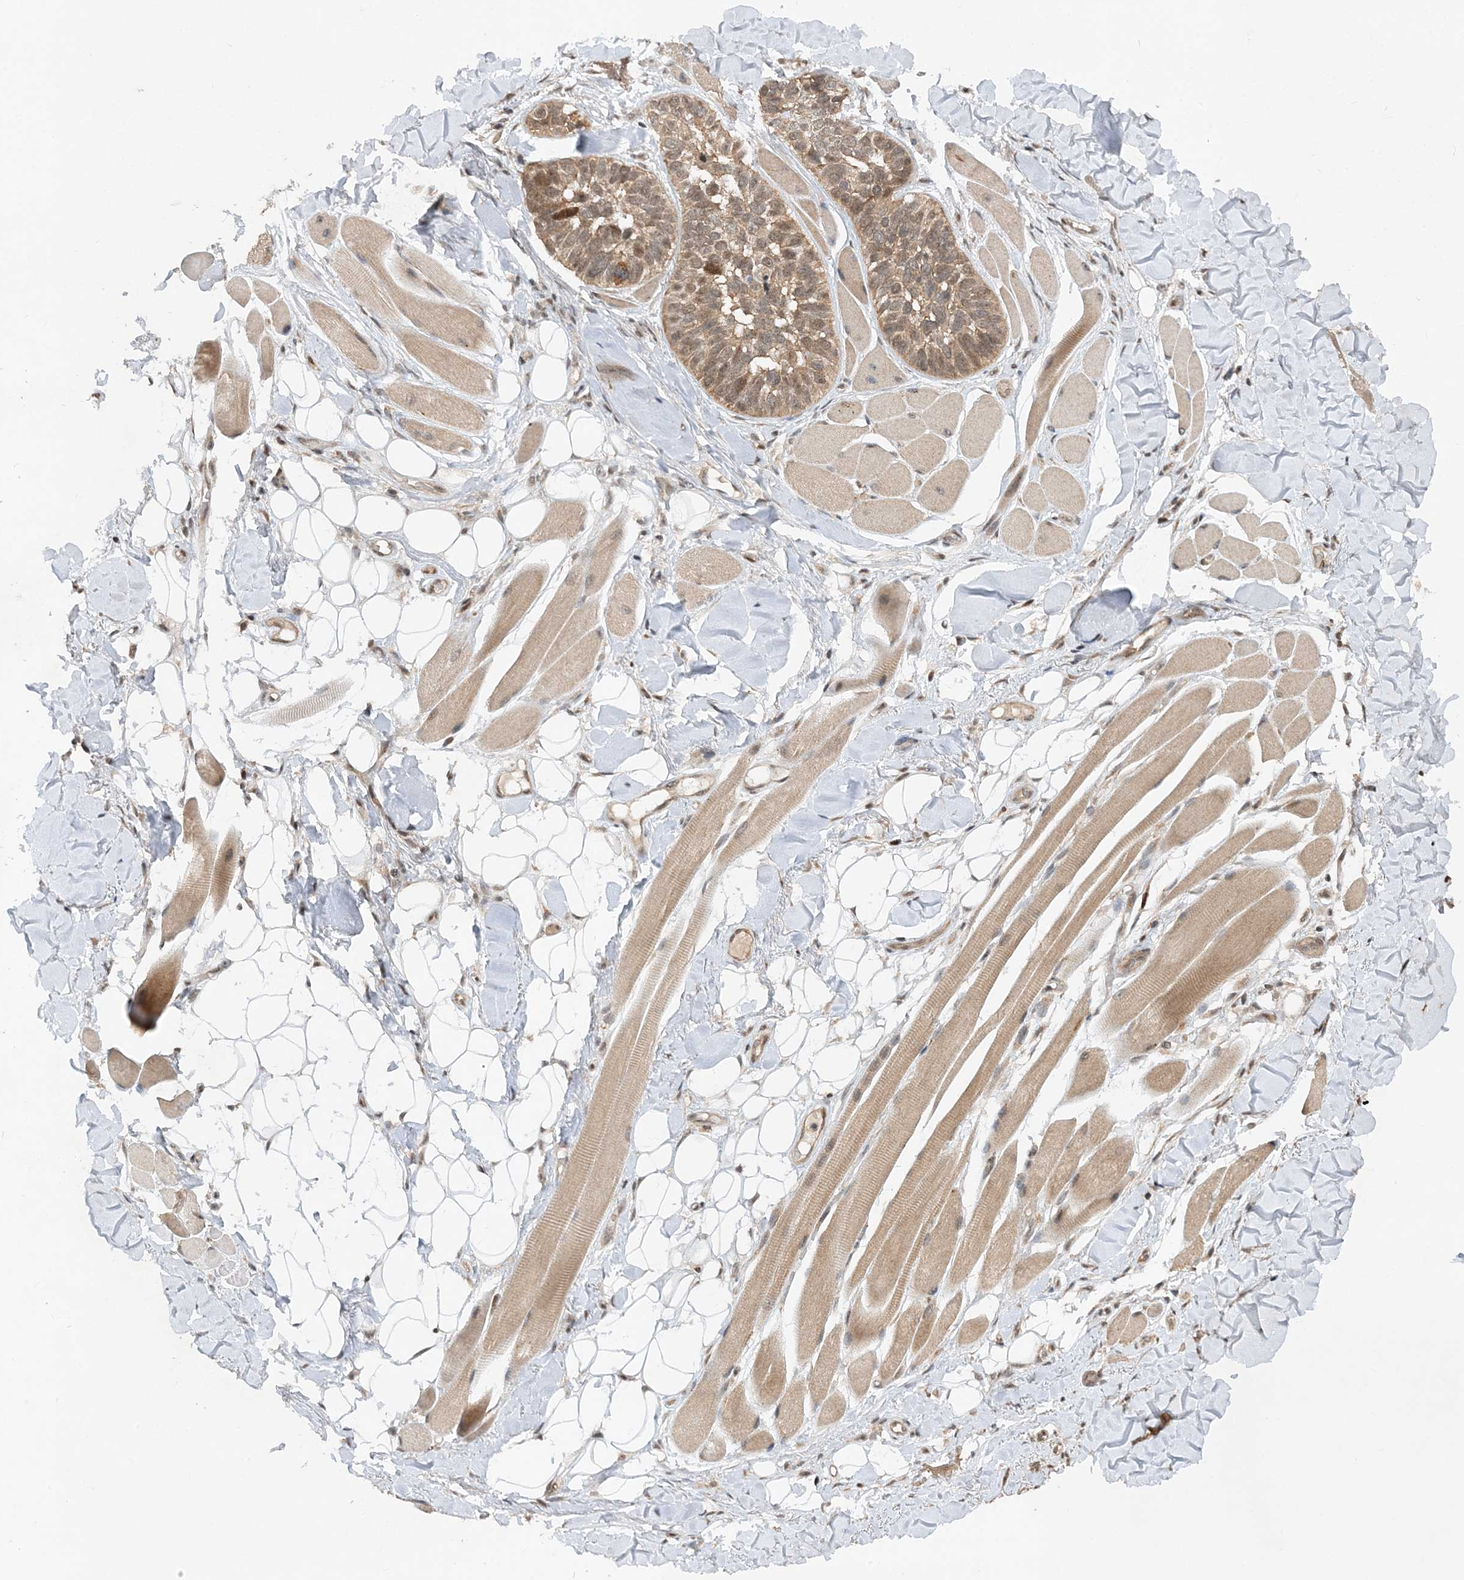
{"staining": {"intensity": "moderate", "quantity": ">75%", "location": "cytoplasmic/membranous,nuclear"}, "tissue": "skin cancer", "cell_type": "Tumor cells", "image_type": "cancer", "snomed": [{"axis": "morphology", "description": "Basal cell carcinoma"}, {"axis": "topography", "description": "Skin"}], "caption": "Skin basal cell carcinoma stained with immunohistochemistry exhibits moderate cytoplasmic/membranous and nuclear positivity in about >75% of tumor cells. (DAB (3,3'-diaminobenzidine) = brown stain, brightfield microscopy at high magnification).", "gene": "MXI1", "patient": {"sex": "male", "age": 62}}